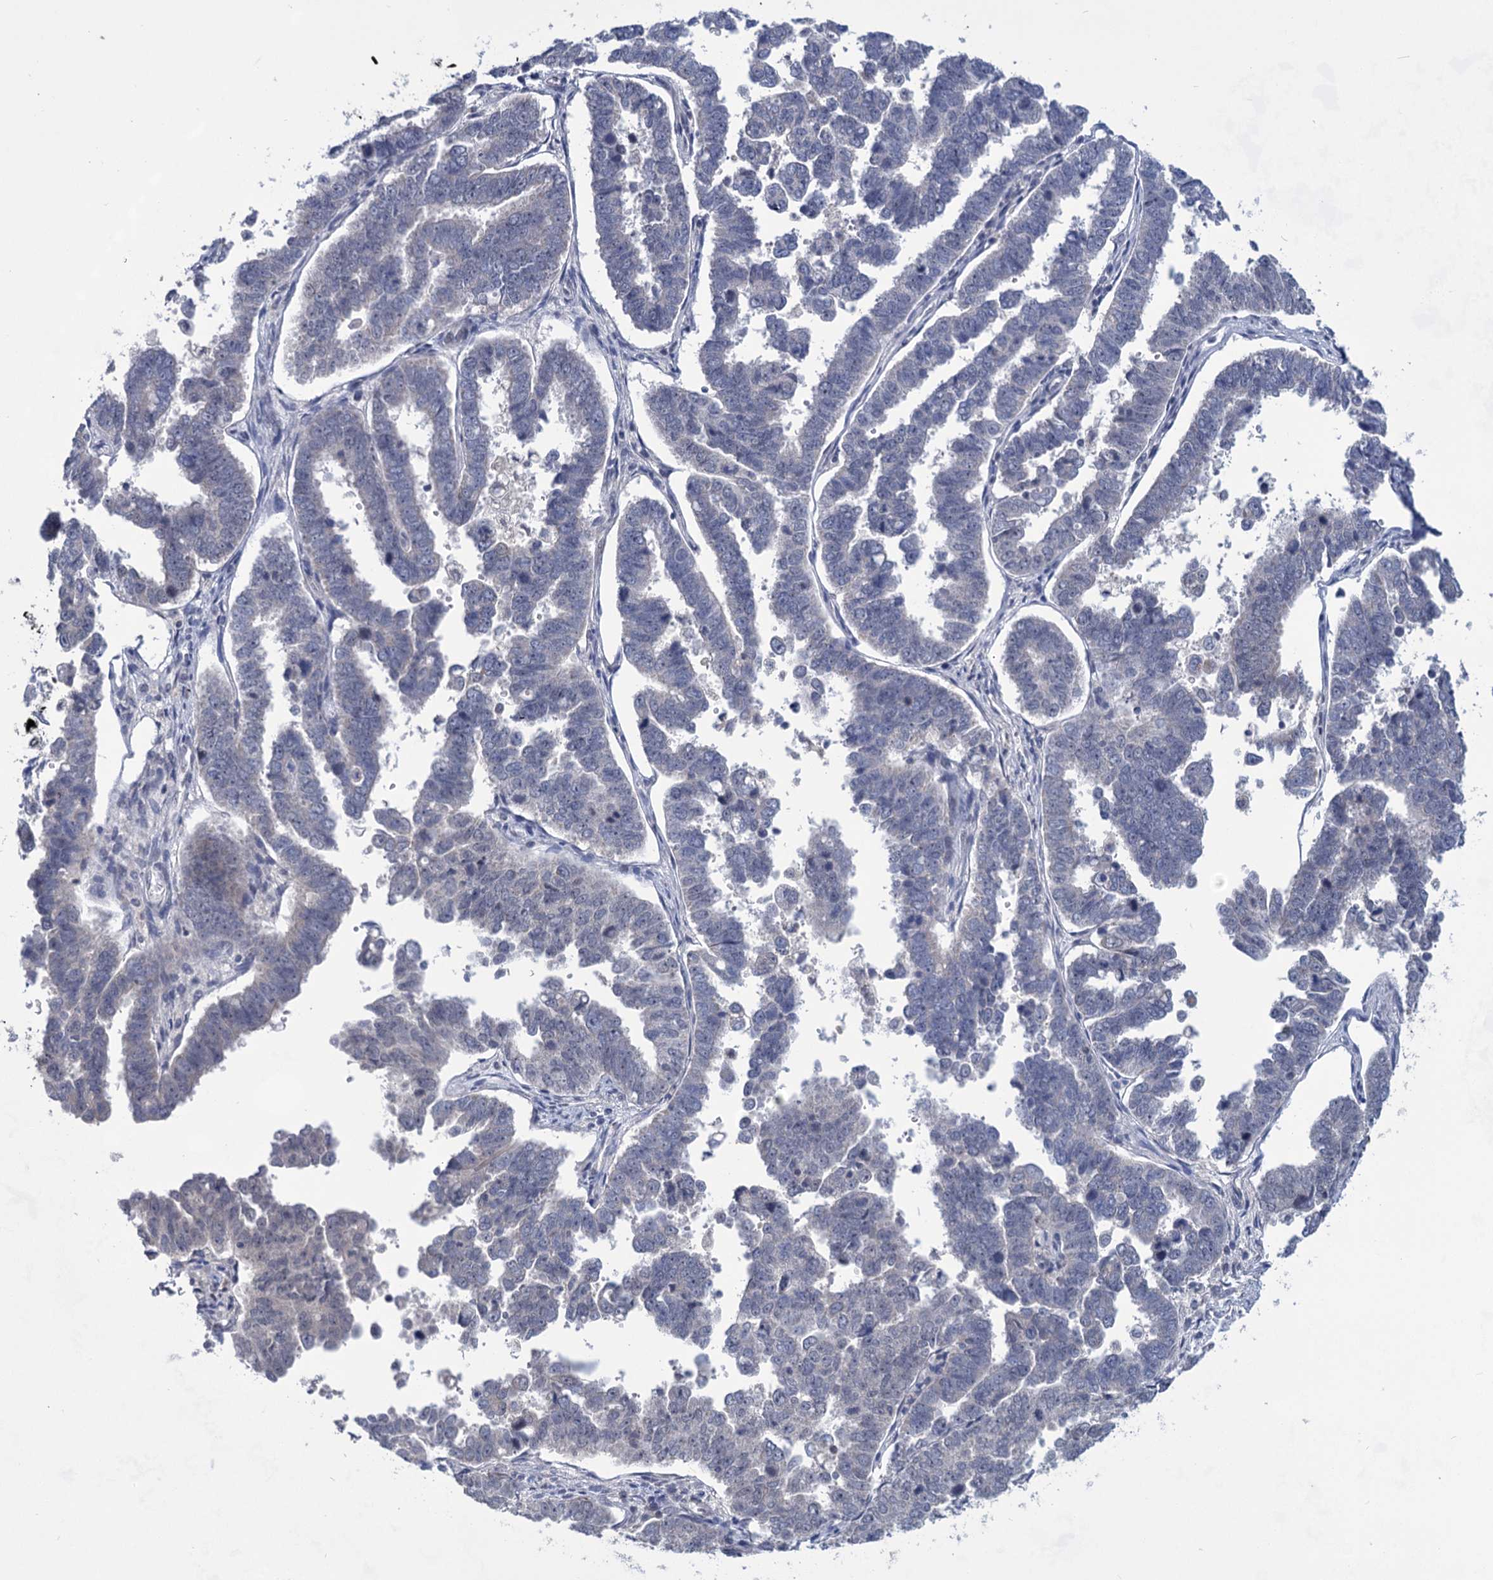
{"staining": {"intensity": "negative", "quantity": "none", "location": "none"}, "tissue": "endometrial cancer", "cell_type": "Tumor cells", "image_type": "cancer", "snomed": [{"axis": "morphology", "description": "Adenocarcinoma, NOS"}, {"axis": "topography", "description": "Endometrium"}], "caption": "A high-resolution histopathology image shows immunohistochemistry (IHC) staining of endometrial cancer (adenocarcinoma), which exhibits no significant staining in tumor cells.", "gene": "TTC17", "patient": {"sex": "female", "age": 75}}